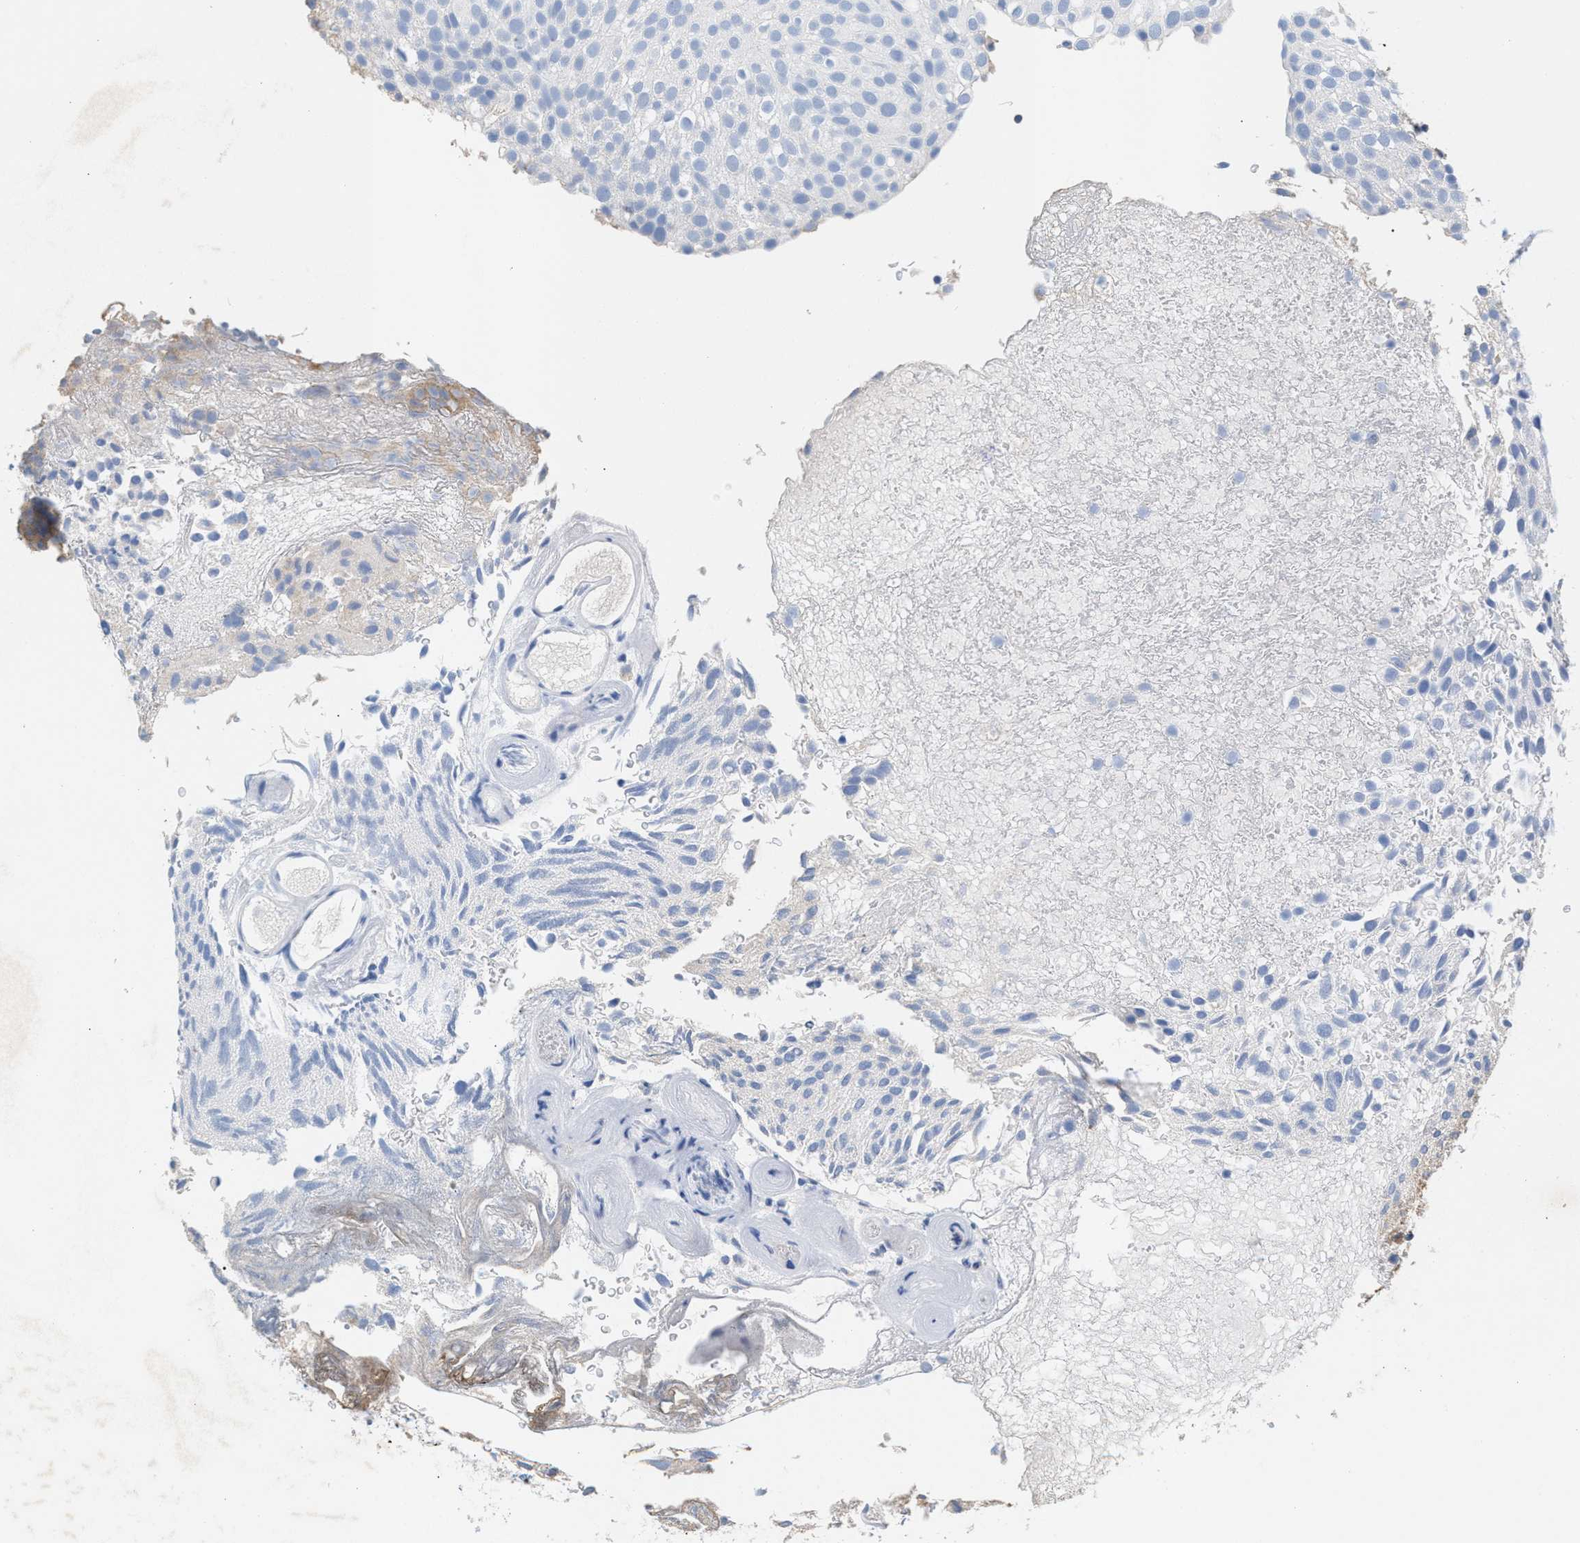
{"staining": {"intensity": "negative", "quantity": "none", "location": "none"}, "tissue": "urothelial cancer", "cell_type": "Tumor cells", "image_type": "cancer", "snomed": [{"axis": "morphology", "description": "Urothelial carcinoma, Low grade"}, {"axis": "topography", "description": "Urinary bladder"}], "caption": "The immunohistochemistry (IHC) micrograph has no significant positivity in tumor cells of urothelial cancer tissue. (Stains: DAB (3,3'-diaminobenzidine) immunohistochemistry (IHC) with hematoxylin counter stain, Microscopy: brightfield microscopy at high magnification).", "gene": "APOH", "patient": {"sex": "male", "age": 78}}